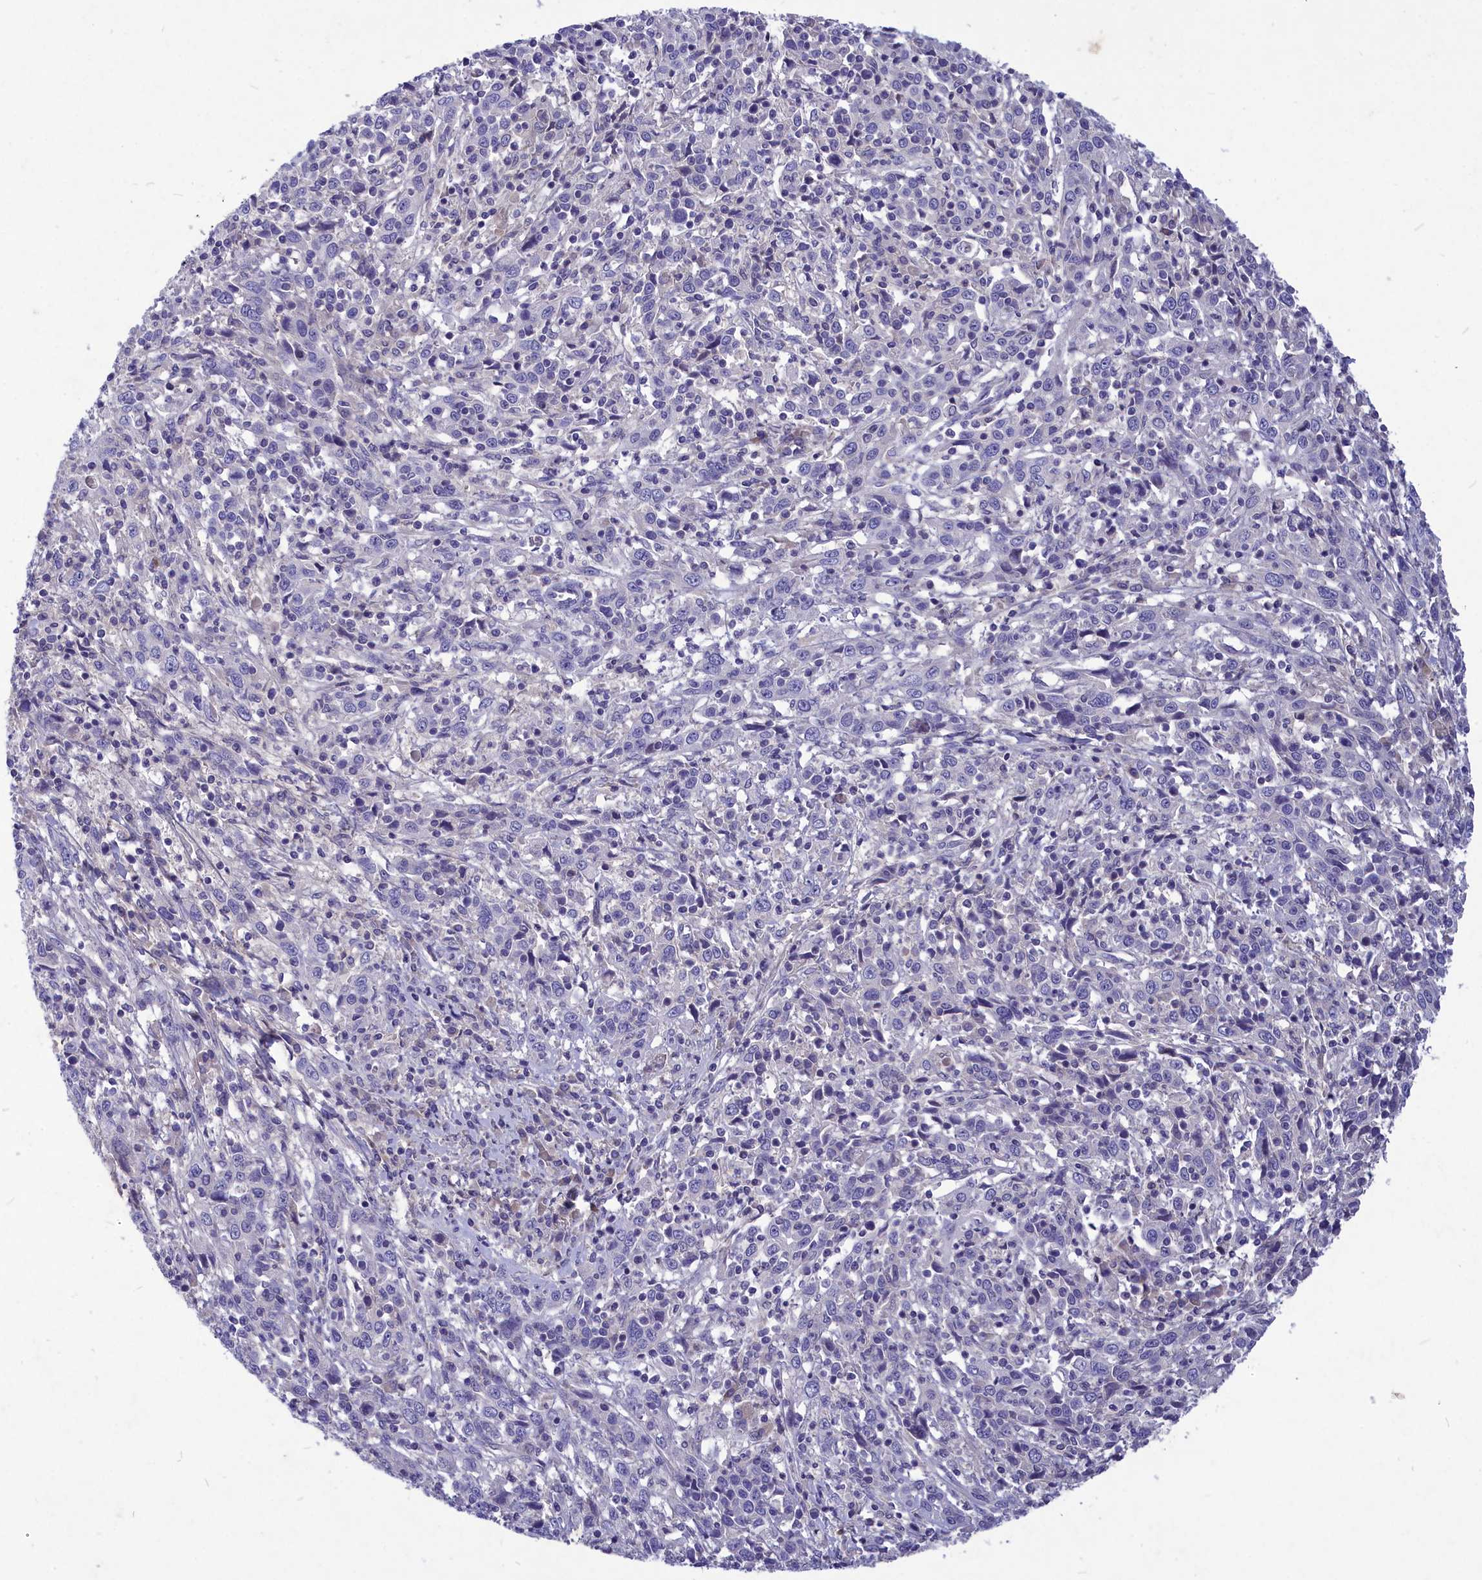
{"staining": {"intensity": "negative", "quantity": "none", "location": "none"}, "tissue": "cervical cancer", "cell_type": "Tumor cells", "image_type": "cancer", "snomed": [{"axis": "morphology", "description": "Squamous cell carcinoma, NOS"}, {"axis": "topography", "description": "Cervix"}], "caption": "An IHC histopathology image of cervical cancer is shown. There is no staining in tumor cells of cervical cancer.", "gene": "DEFB119", "patient": {"sex": "female", "age": 46}}